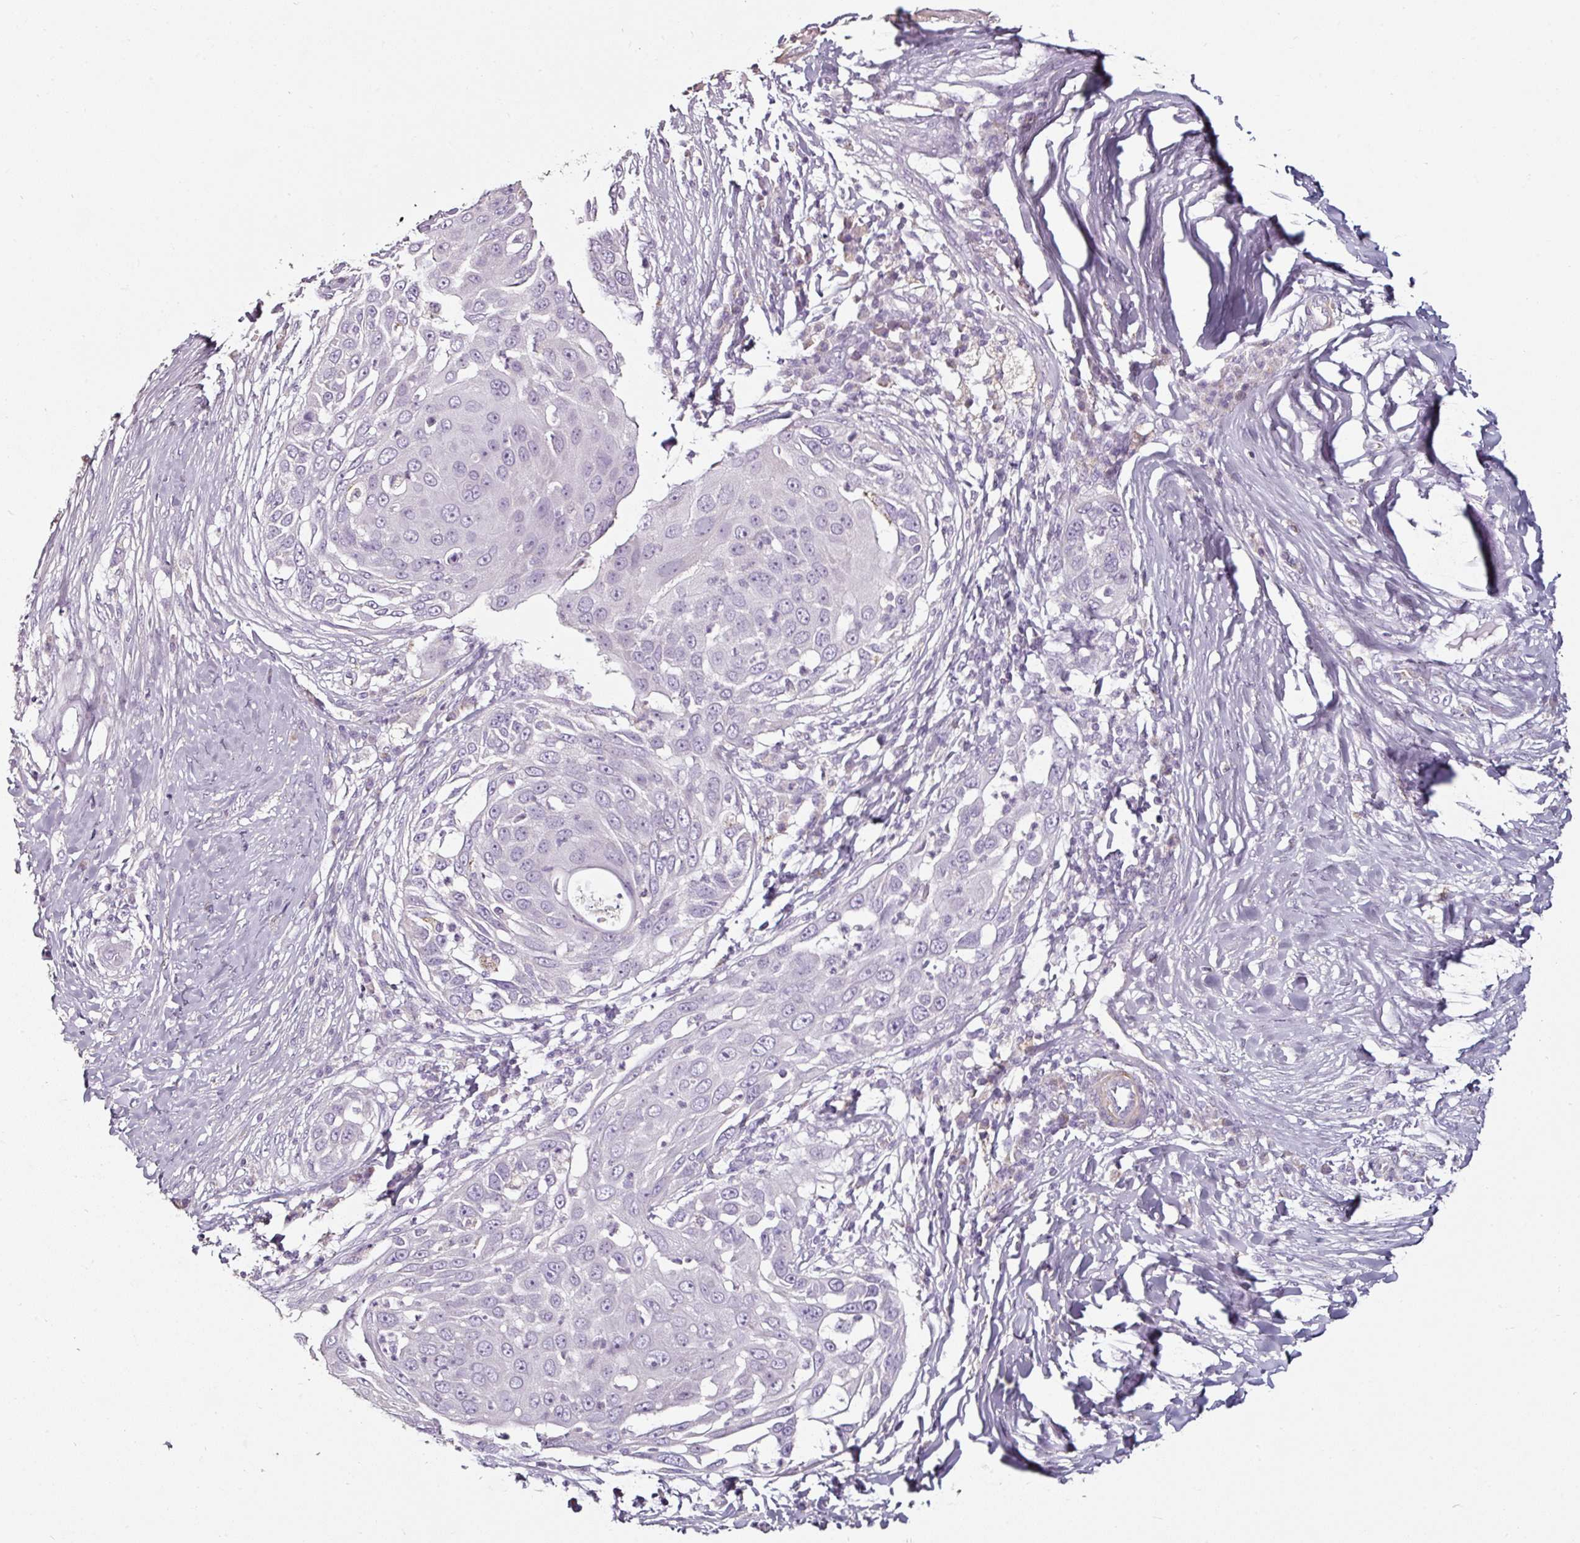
{"staining": {"intensity": "negative", "quantity": "none", "location": "none"}, "tissue": "skin cancer", "cell_type": "Tumor cells", "image_type": "cancer", "snomed": [{"axis": "morphology", "description": "Squamous cell carcinoma, NOS"}, {"axis": "topography", "description": "Skin"}], "caption": "The immunohistochemistry (IHC) histopathology image has no significant positivity in tumor cells of squamous cell carcinoma (skin) tissue.", "gene": "CAP2", "patient": {"sex": "female", "age": 44}}